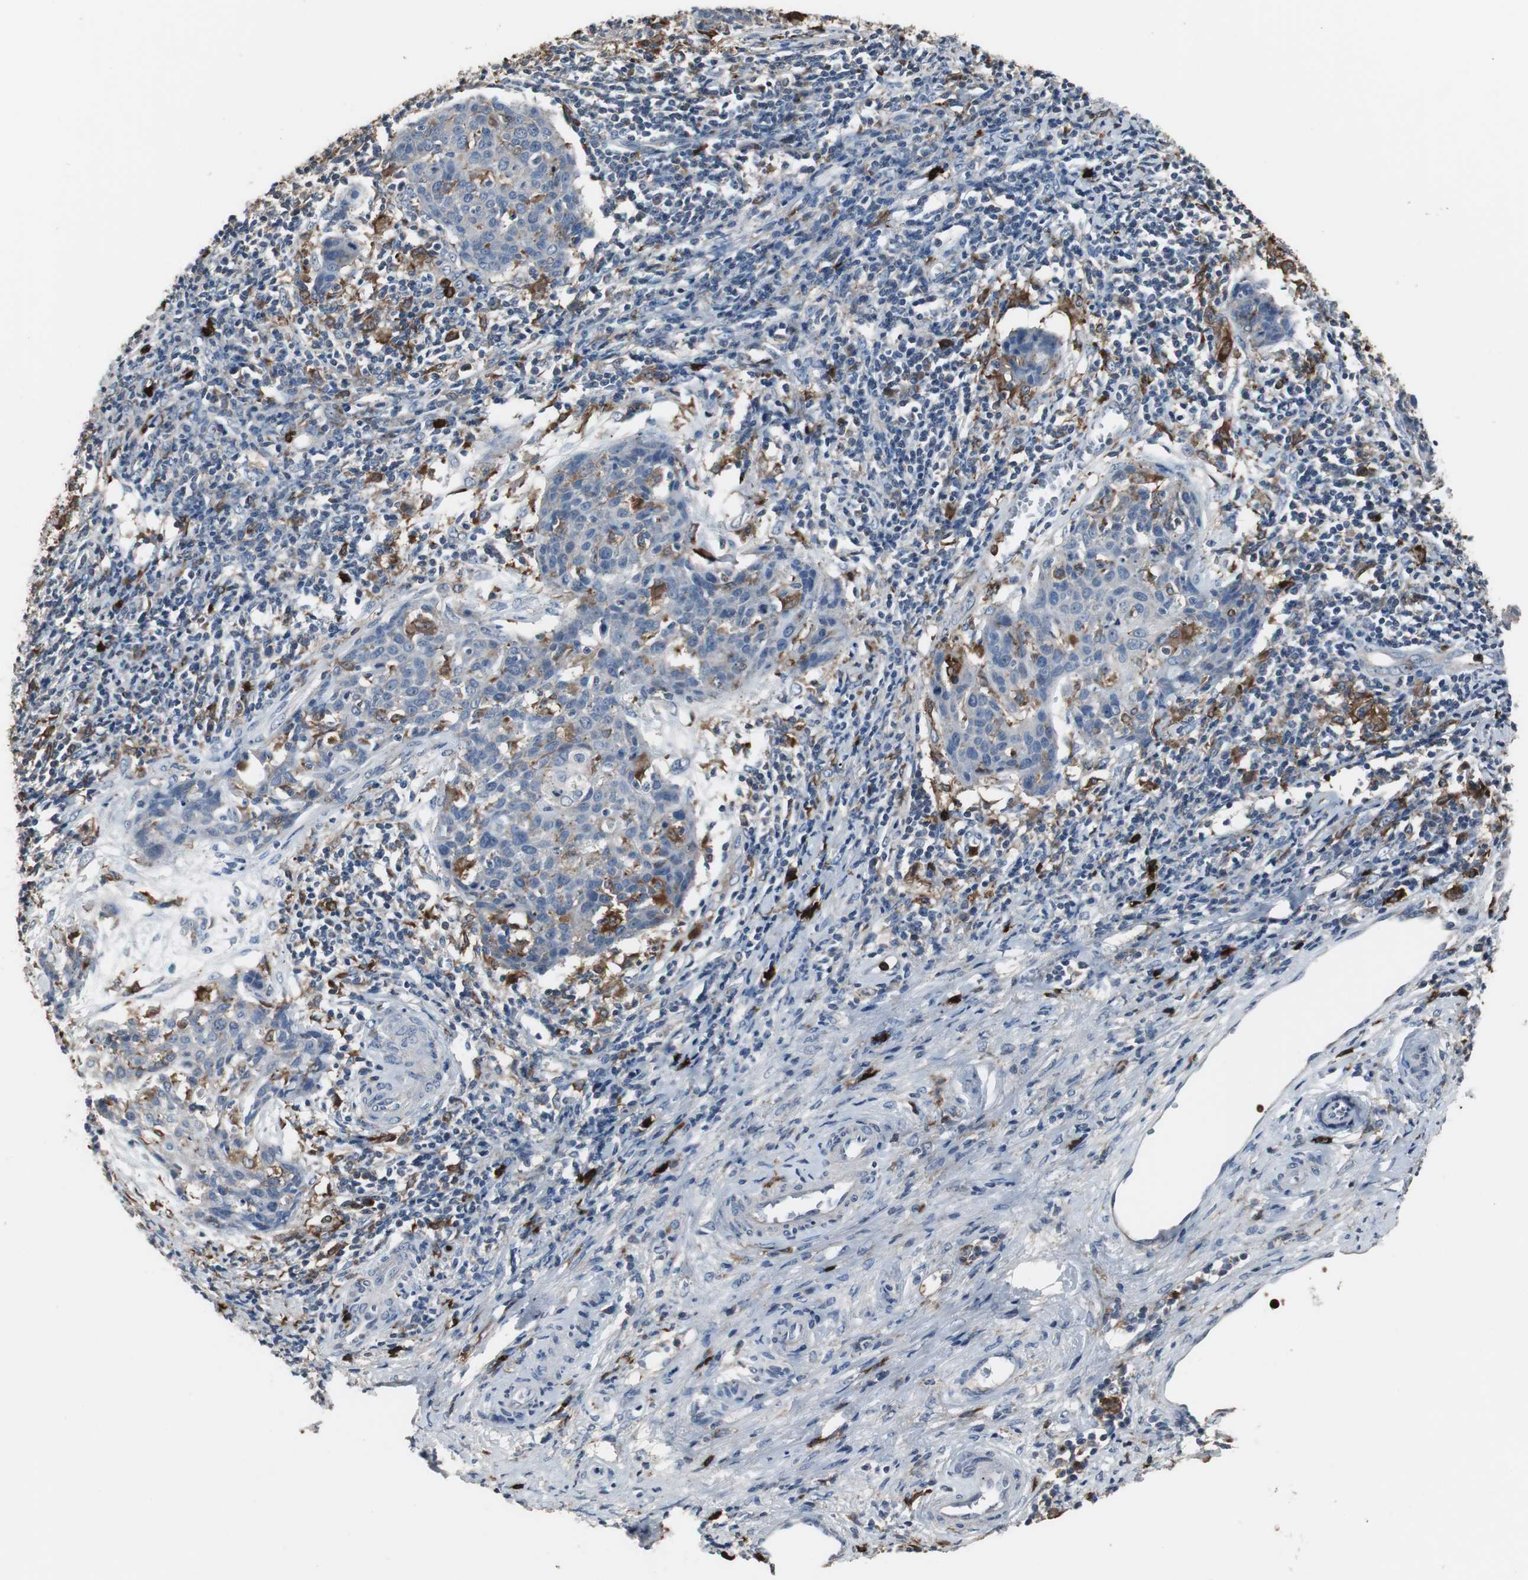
{"staining": {"intensity": "negative", "quantity": "none", "location": "none"}, "tissue": "cervical cancer", "cell_type": "Tumor cells", "image_type": "cancer", "snomed": [{"axis": "morphology", "description": "Squamous cell carcinoma, NOS"}, {"axis": "topography", "description": "Cervix"}], "caption": "High magnification brightfield microscopy of cervical squamous cell carcinoma stained with DAB (3,3'-diaminobenzidine) (brown) and counterstained with hematoxylin (blue): tumor cells show no significant positivity.", "gene": "NCF2", "patient": {"sex": "female", "age": 38}}